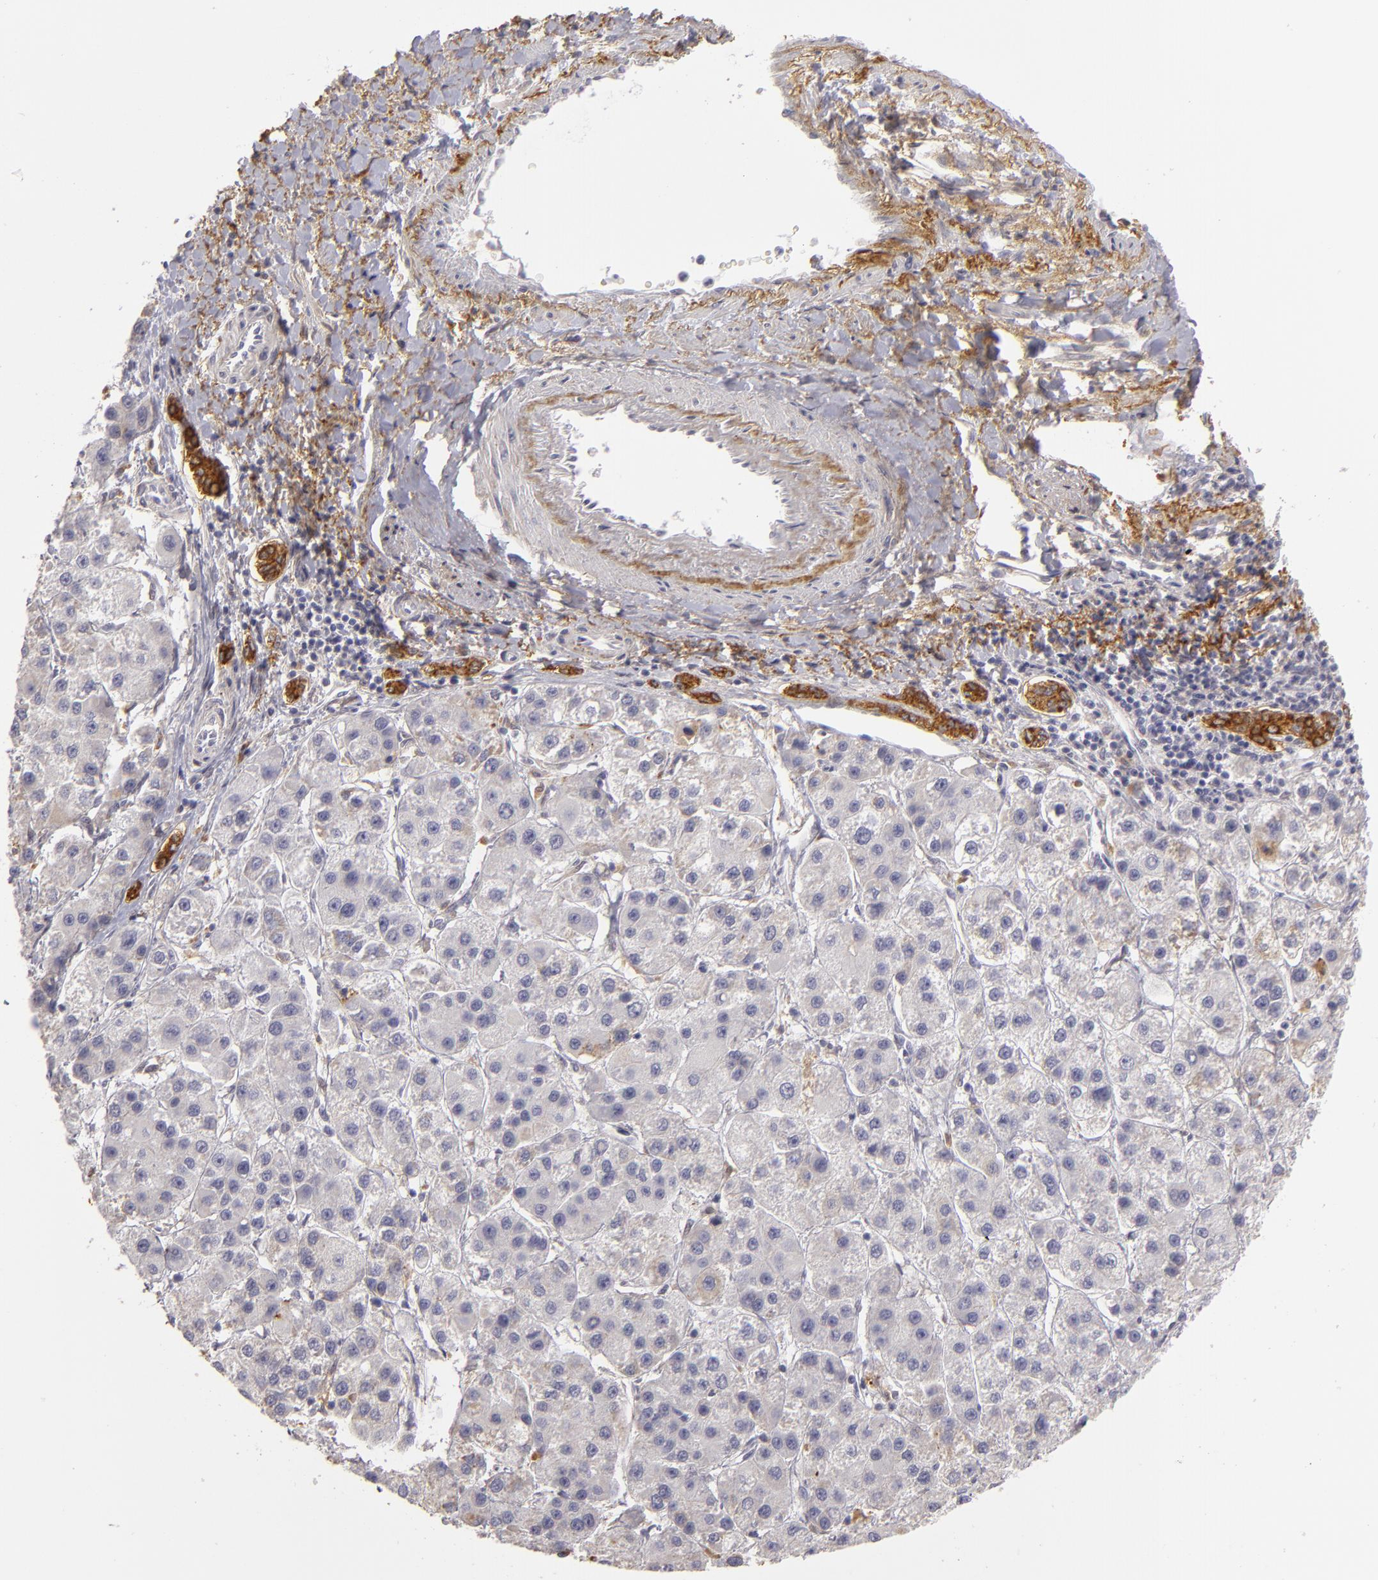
{"staining": {"intensity": "negative", "quantity": "none", "location": "none"}, "tissue": "liver cancer", "cell_type": "Tumor cells", "image_type": "cancer", "snomed": [{"axis": "morphology", "description": "Carcinoma, Hepatocellular, NOS"}, {"axis": "topography", "description": "Liver"}], "caption": "Tumor cells are negative for brown protein staining in liver cancer (hepatocellular carcinoma). Nuclei are stained in blue.", "gene": "EFS", "patient": {"sex": "female", "age": 85}}